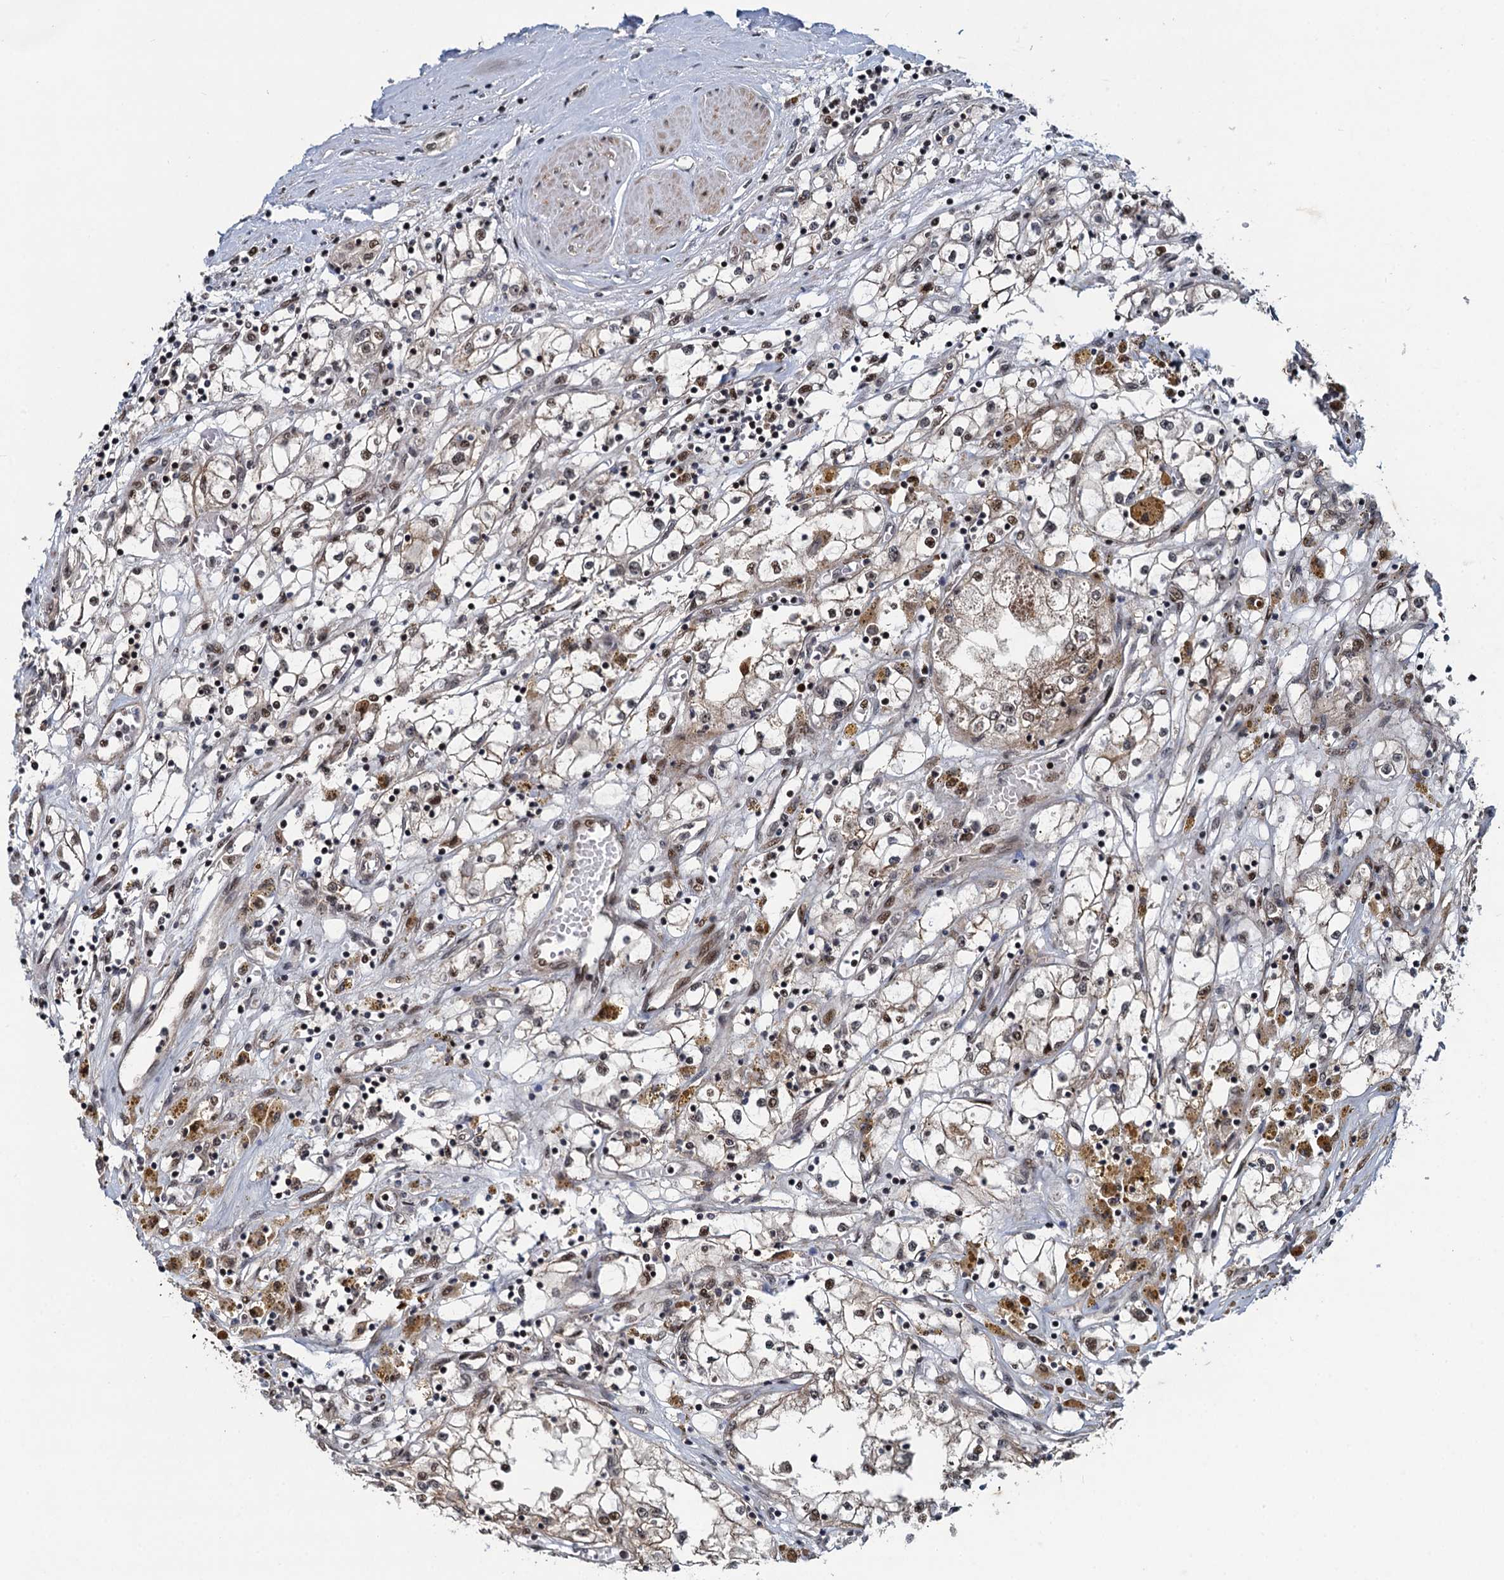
{"staining": {"intensity": "weak", "quantity": "<25%", "location": "nuclear"}, "tissue": "renal cancer", "cell_type": "Tumor cells", "image_type": "cancer", "snomed": [{"axis": "morphology", "description": "Adenocarcinoma, NOS"}, {"axis": "topography", "description": "Kidney"}], "caption": "High magnification brightfield microscopy of adenocarcinoma (renal) stained with DAB (3,3'-diaminobenzidine) (brown) and counterstained with hematoxylin (blue): tumor cells show no significant positivity. (Immunohistochemistry, brightfield microscopy, high magnification).", "gene": "ATOSA", "patient": {"sex": "male", "age": 56}}